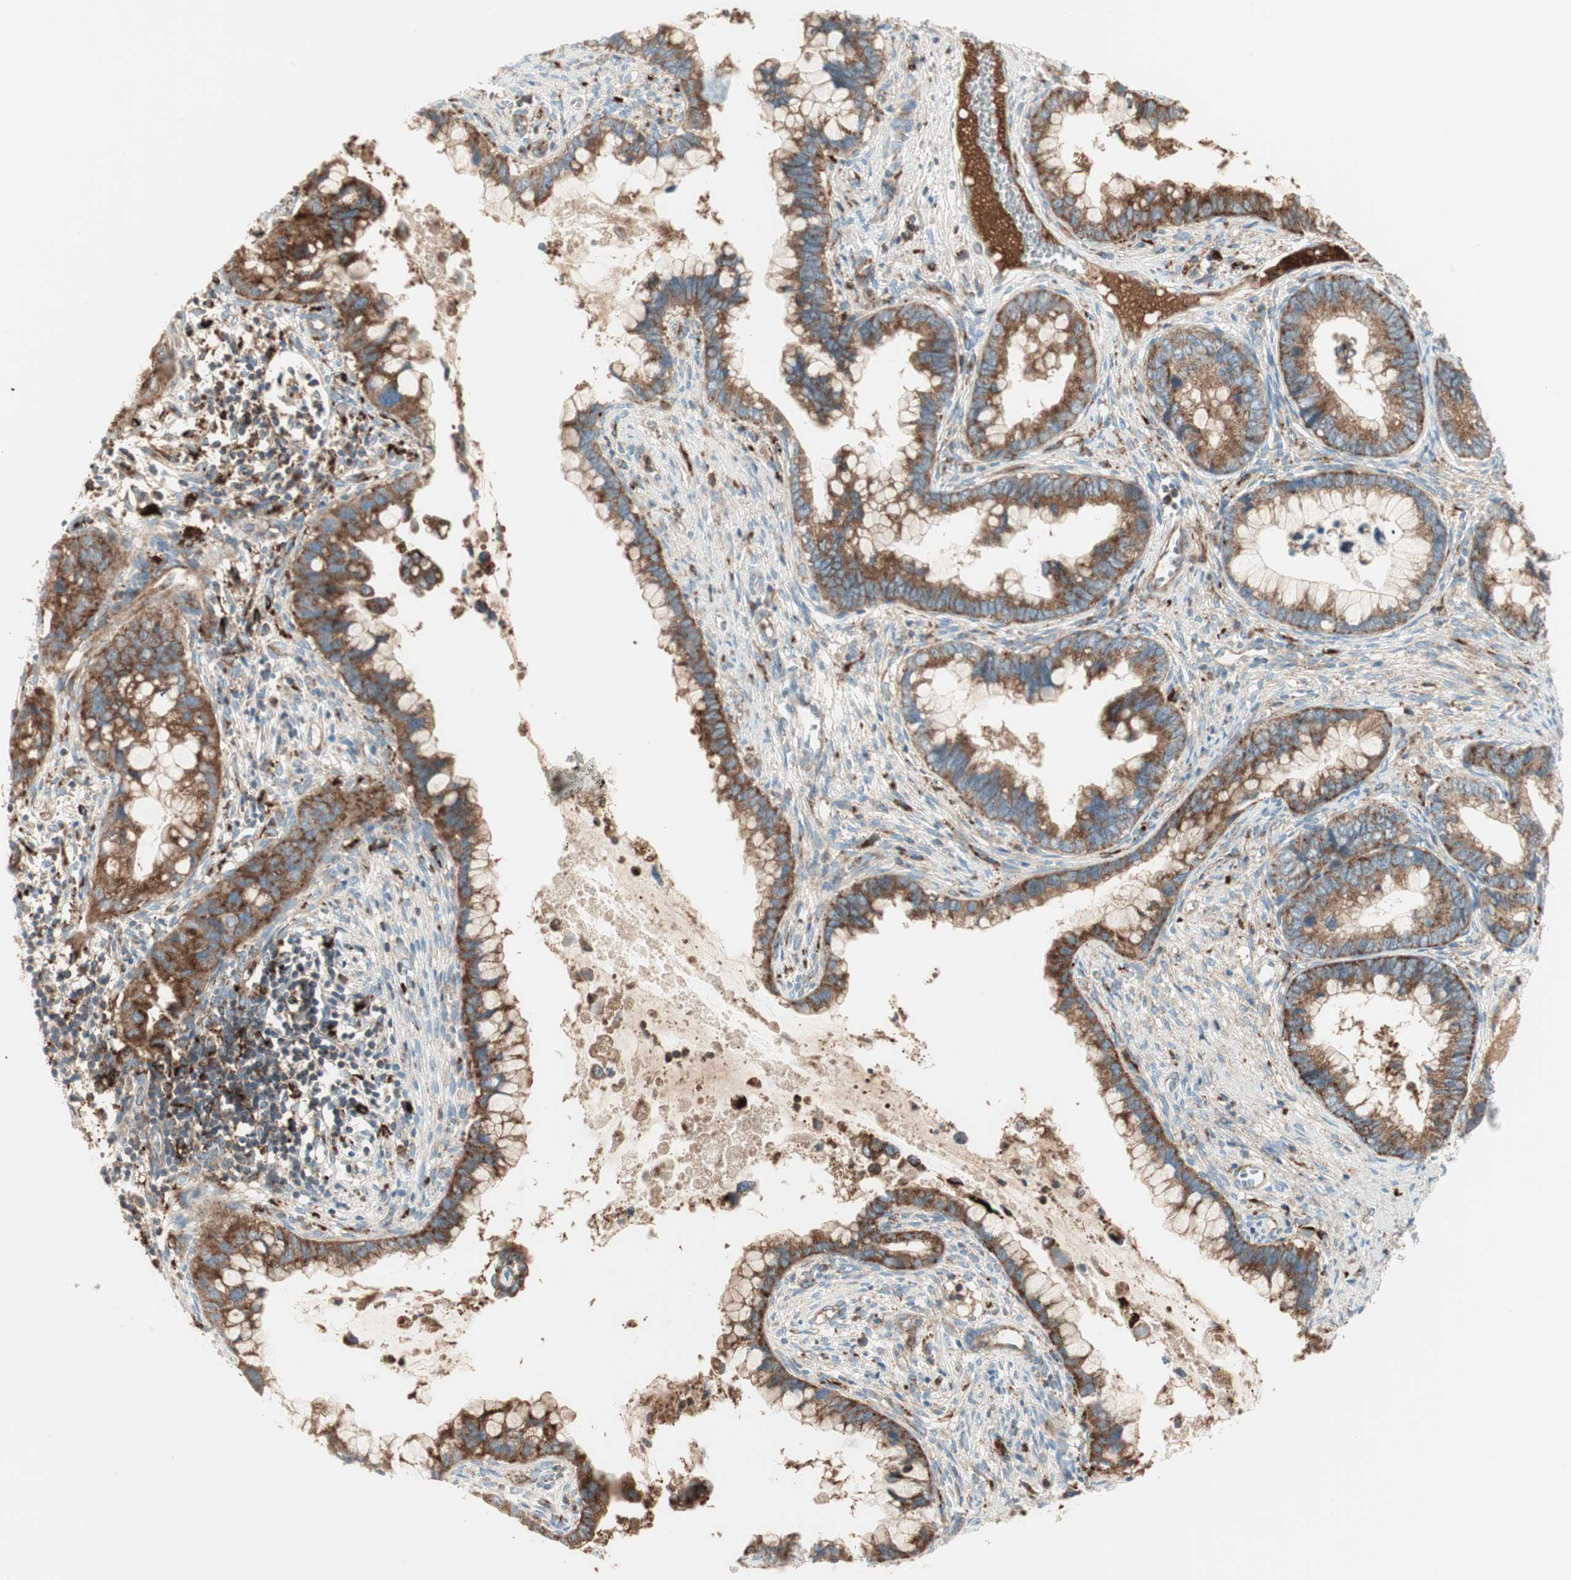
{"staining": {"intensity": "moderate", "quantity": ">75%", "location": "cytoplasmic/membranous"}, "tissue": "cervical cancer", "cell_type": "Tumor cells", "image_type": "cancer", "snomed": [{"axis": "morphology", "description": "Adenocarcinoma, NOS"}, {"axis": "topography", "description": "Cervix"}], "caption": "High-power microscopy captured an IHC histopathology image of cervical cancer, revealing moderate cytoplasmic/membranous positivity in about >75% of tumor cells.", "gene": "ATP6V1G1", "patient": {"sex": "female", "age": 44}}